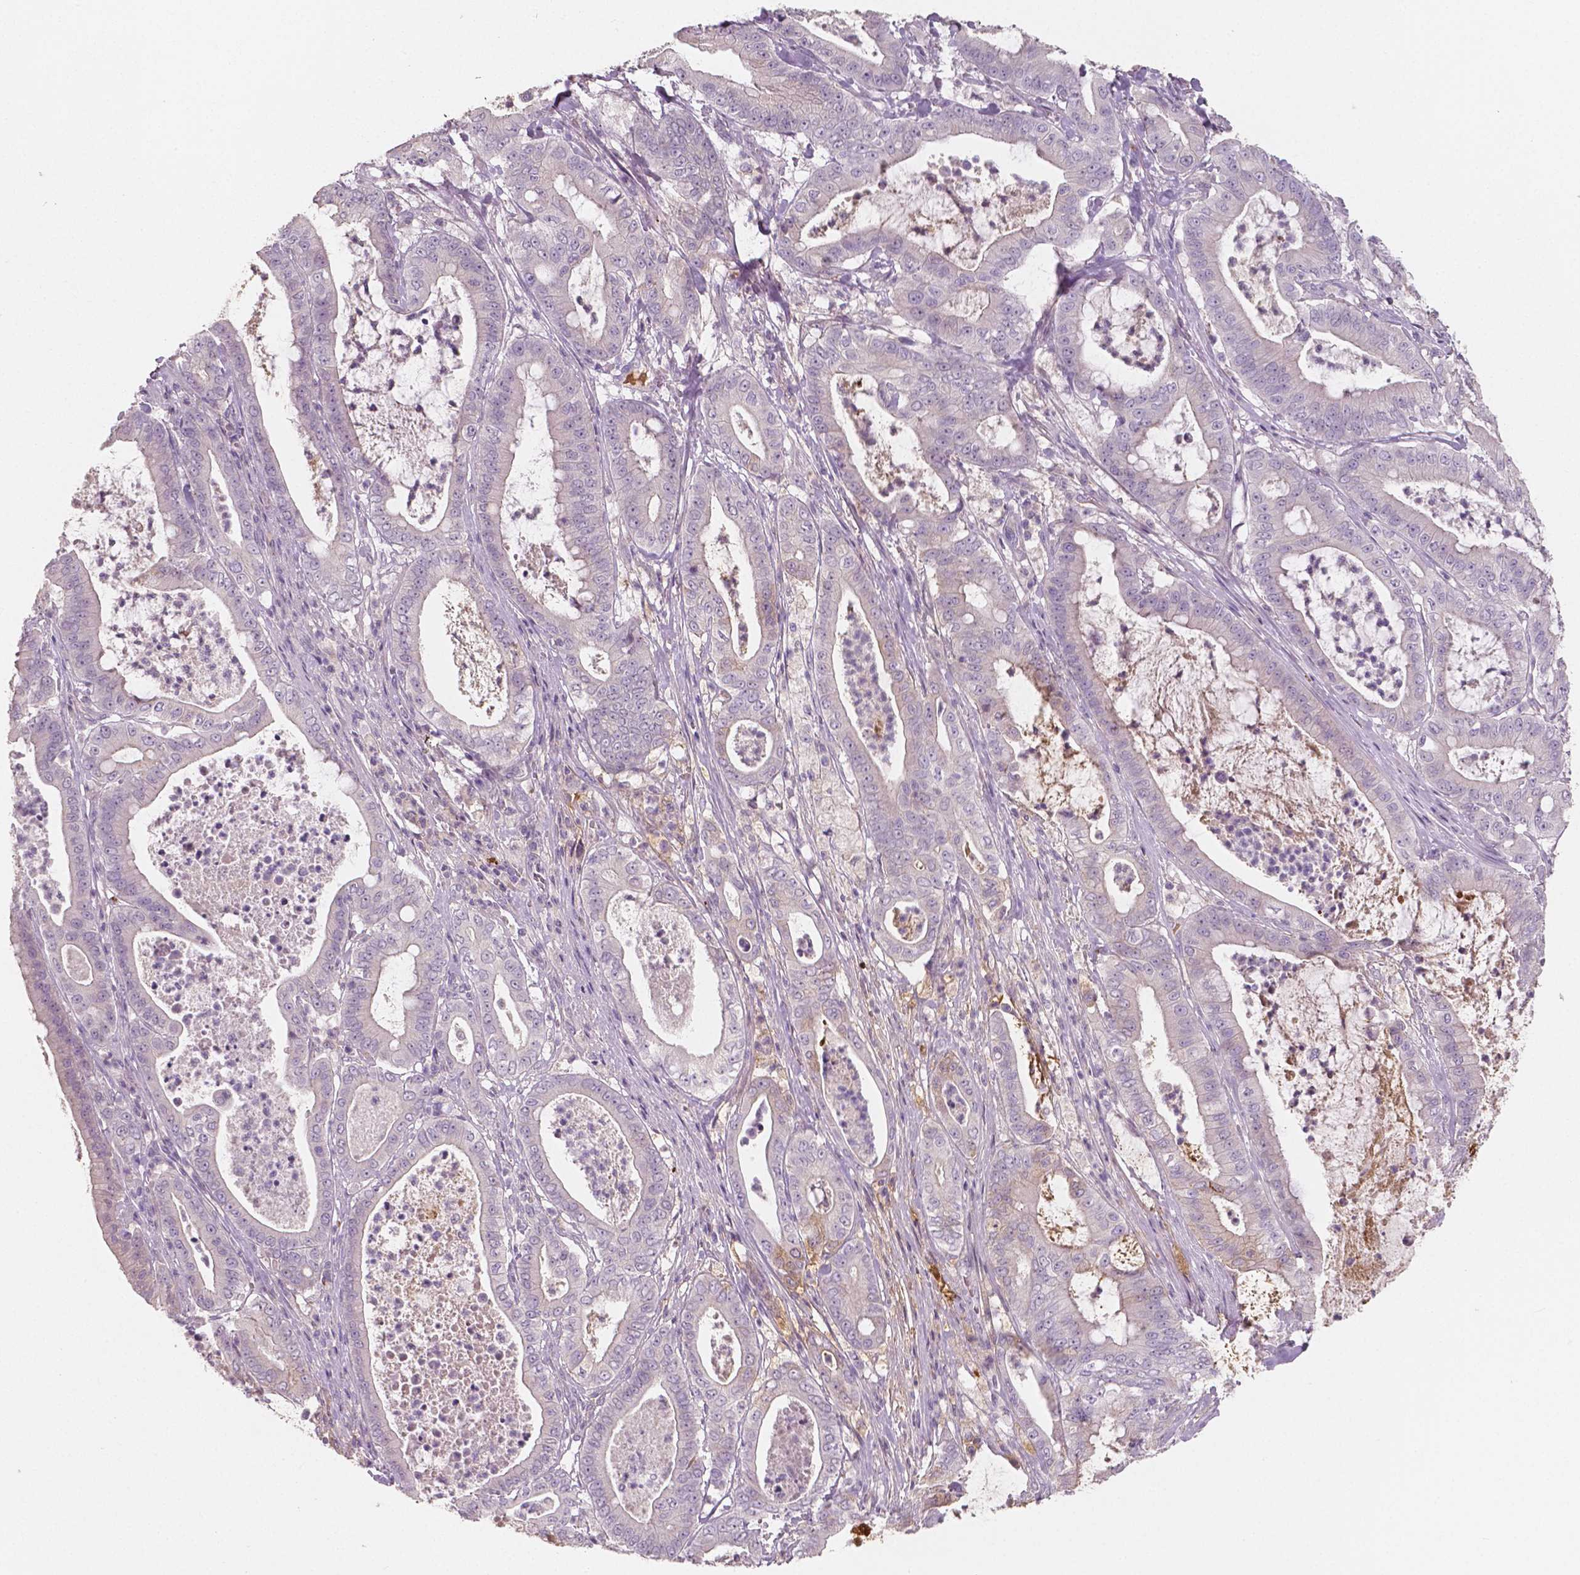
{"staining": {"intensity": "negative", "quantity": "none", "location": "none"}, "tissue": "pancreatic cancer", "cell_type": "Tumor cells", "image_type": "cancer", "snomed": [{"axis": "morphology", "description": "Adenocarcinoma, NOS"}, {"axis": "topography", "description": "Pancreas"}], "caption": "This is an IHC histopathology image of pancreatic cancer. There is no staining in tumor cells.", "gene": "APOA4", "patient": {"sex": "male", "age": 71}}